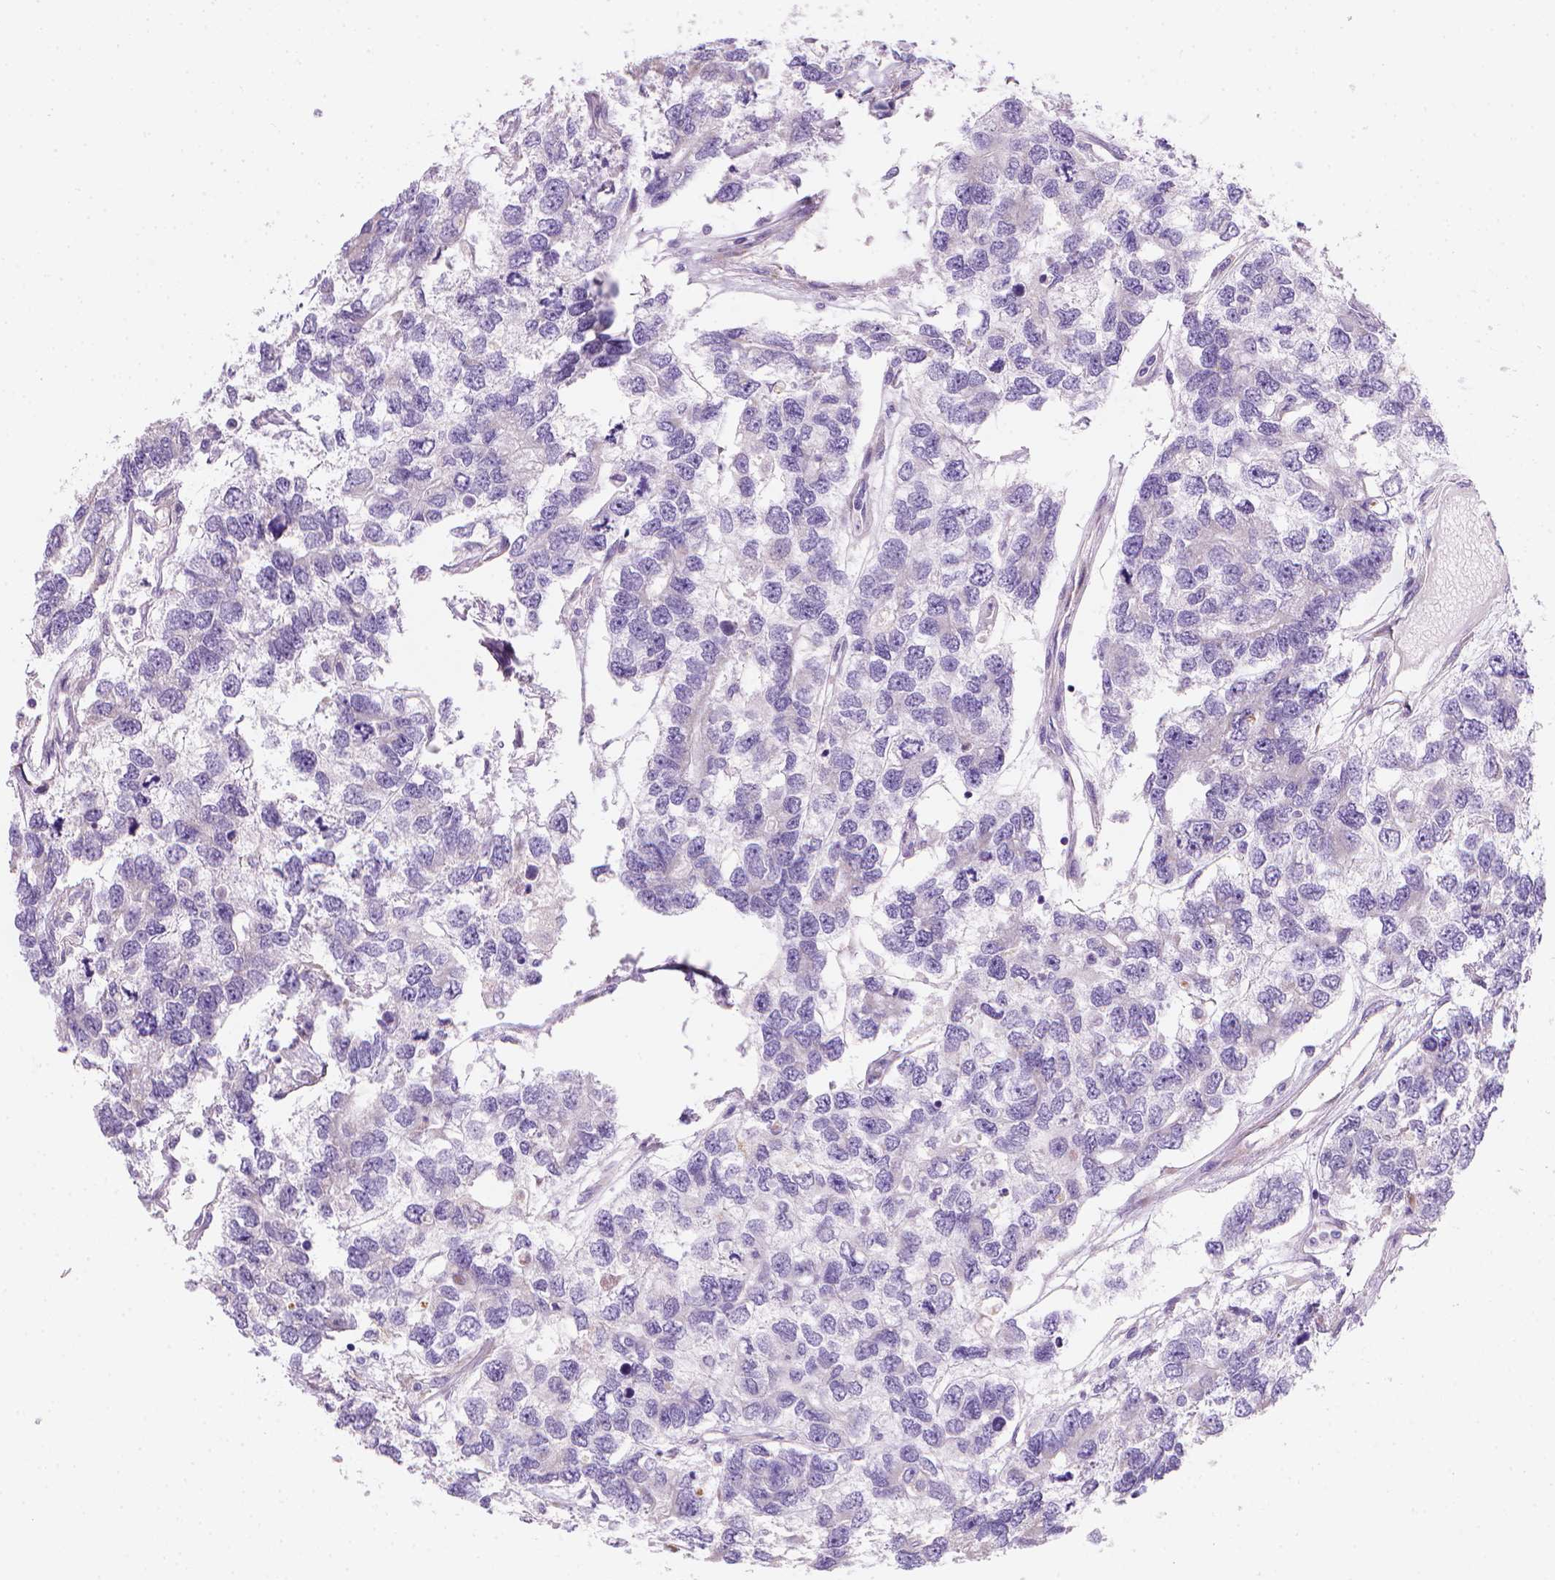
{"staining": {"intensity": "weak", "quantity": "25%-75%", "location": "cytoplasmic/membranous"}, "tissue": "testis cancer", "cell_type": "Tumor cells", "image_type": "cancer", "snomed": [{"axis": "morphology", "description": "Seminoma, NOS"}, {"axis": "topography", "description": "Testis"}], "caption": "Tumor cells reveal weak cytoplasmic/membranous expression in about 25%-75% of cells in testis cancer (seminoma).", "gene": "CES2", "patient": {"sex": "male", "age": 52}}